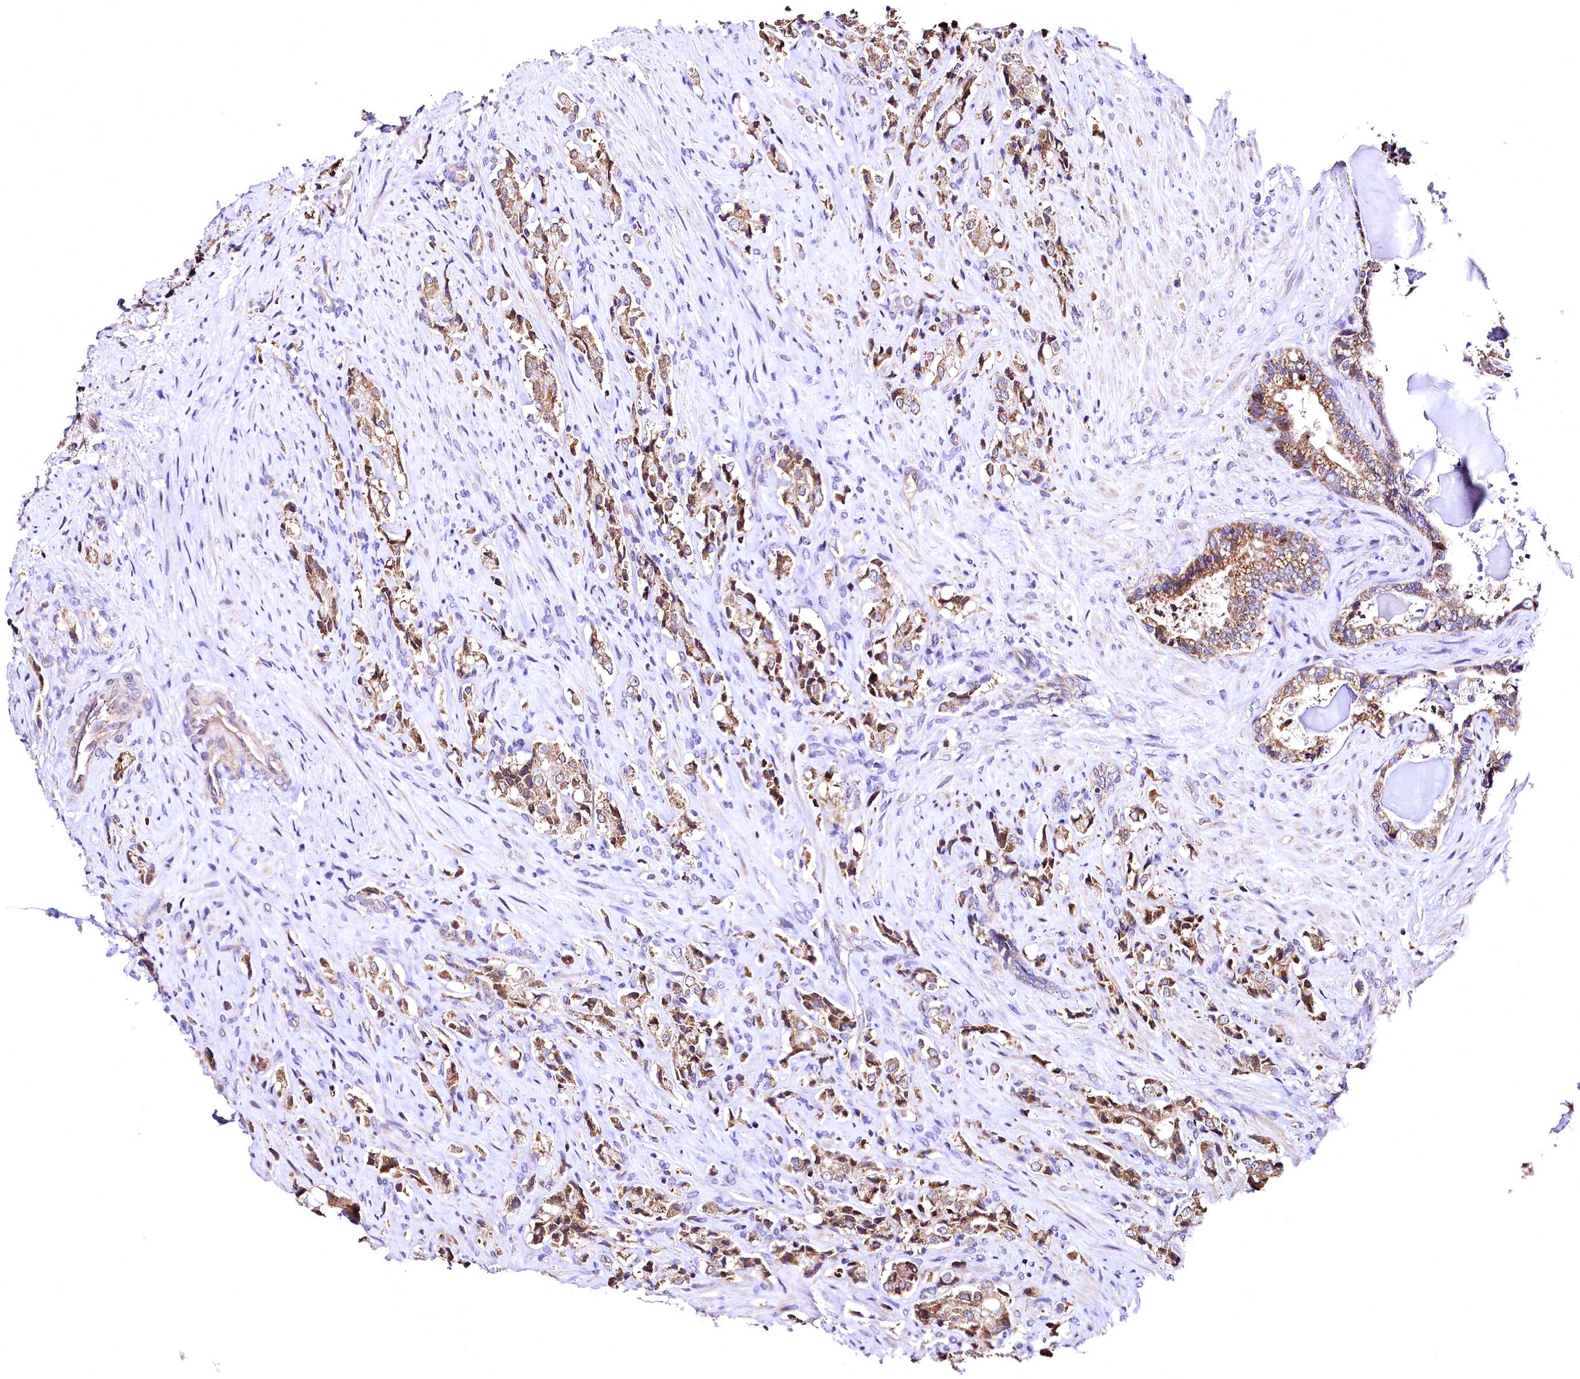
{"staining": {"intensity": "moderate", "quantity": ">75%", "location": "cytoplasmic/membranous"}, "tissue": "prostate cancer", "cell_type": "Tumor cells", "image_type": "cancer", "snomed": [{"axis": "morphology", "description": "Adenocarcinoma, High grade"}, {"axis": "topography", "description": "Prostate"}], "caption": "IHC micrograph of neoplastic tissue: human prostate cancer (high-grade adenocarcinoma) stained using immunohistochemistry reveals medium levels of moderate protein expression localized specifically in the cytoplasmic/membranous of tumor cells, appearing as a cytoplasmic/membranous brown color.", "gene": "MRPL57", "patient": {"sex": "male", "age": 65}}